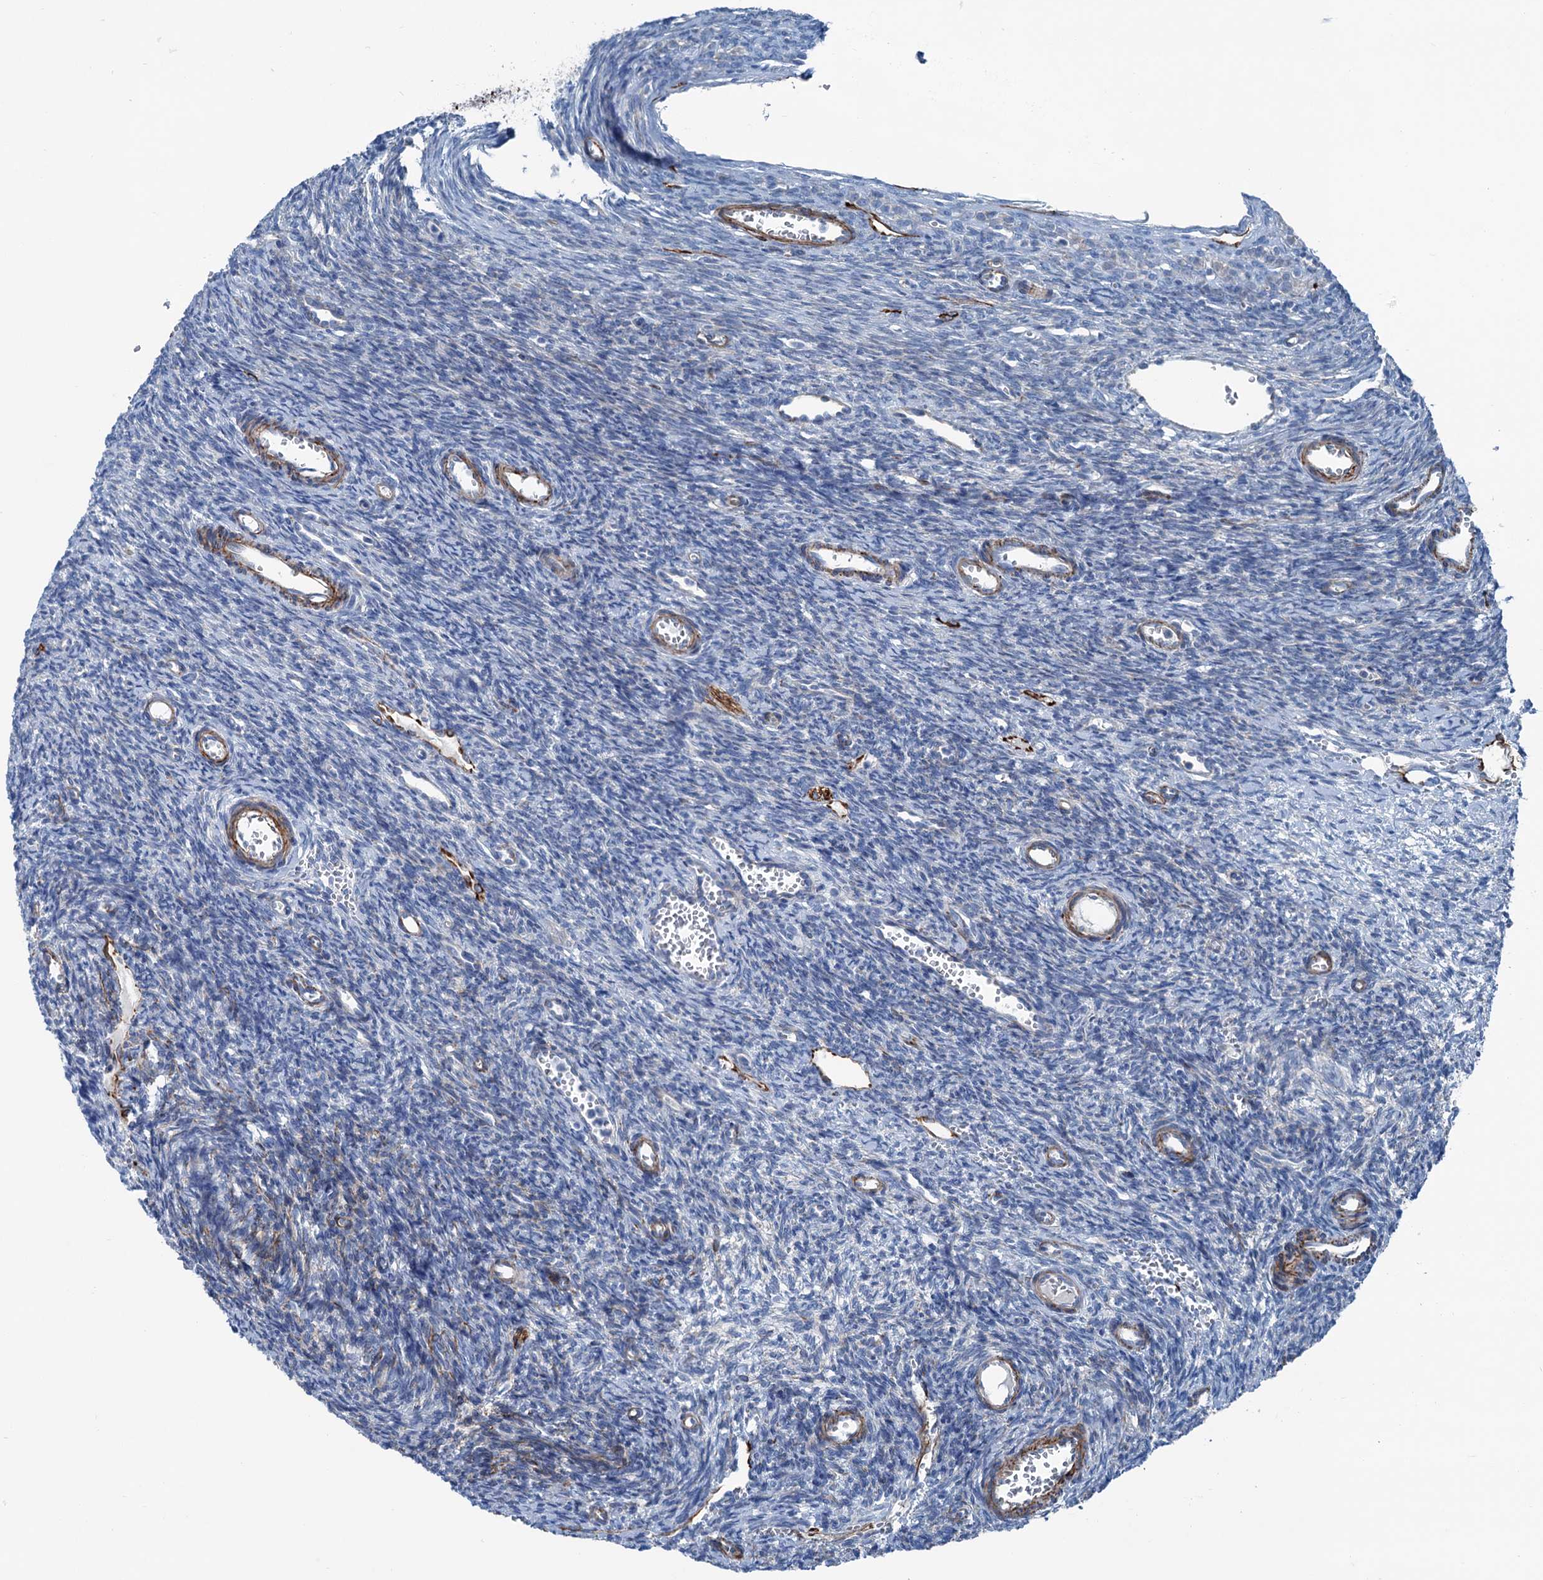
{"staining": {"intensity": "weak", "quantity": "<25%", "location": "cytoplasmic/membranous"}, "tissue": "ovary", "cell_type": "Ovarian stroma cells", "image_type": "normal", "snomed": [{"axis": "morphology", "description": "Normal tissue, NOS"}, {"axis": "topography", "description": "Ovary"}], "caption": "Immunohistochemical staining of unremarkable human ovary demonstrates no significant staining in ovarian stroma cells.", "gene": "CALCOCO1", "patient": {"sex": "female", "age": 39}}